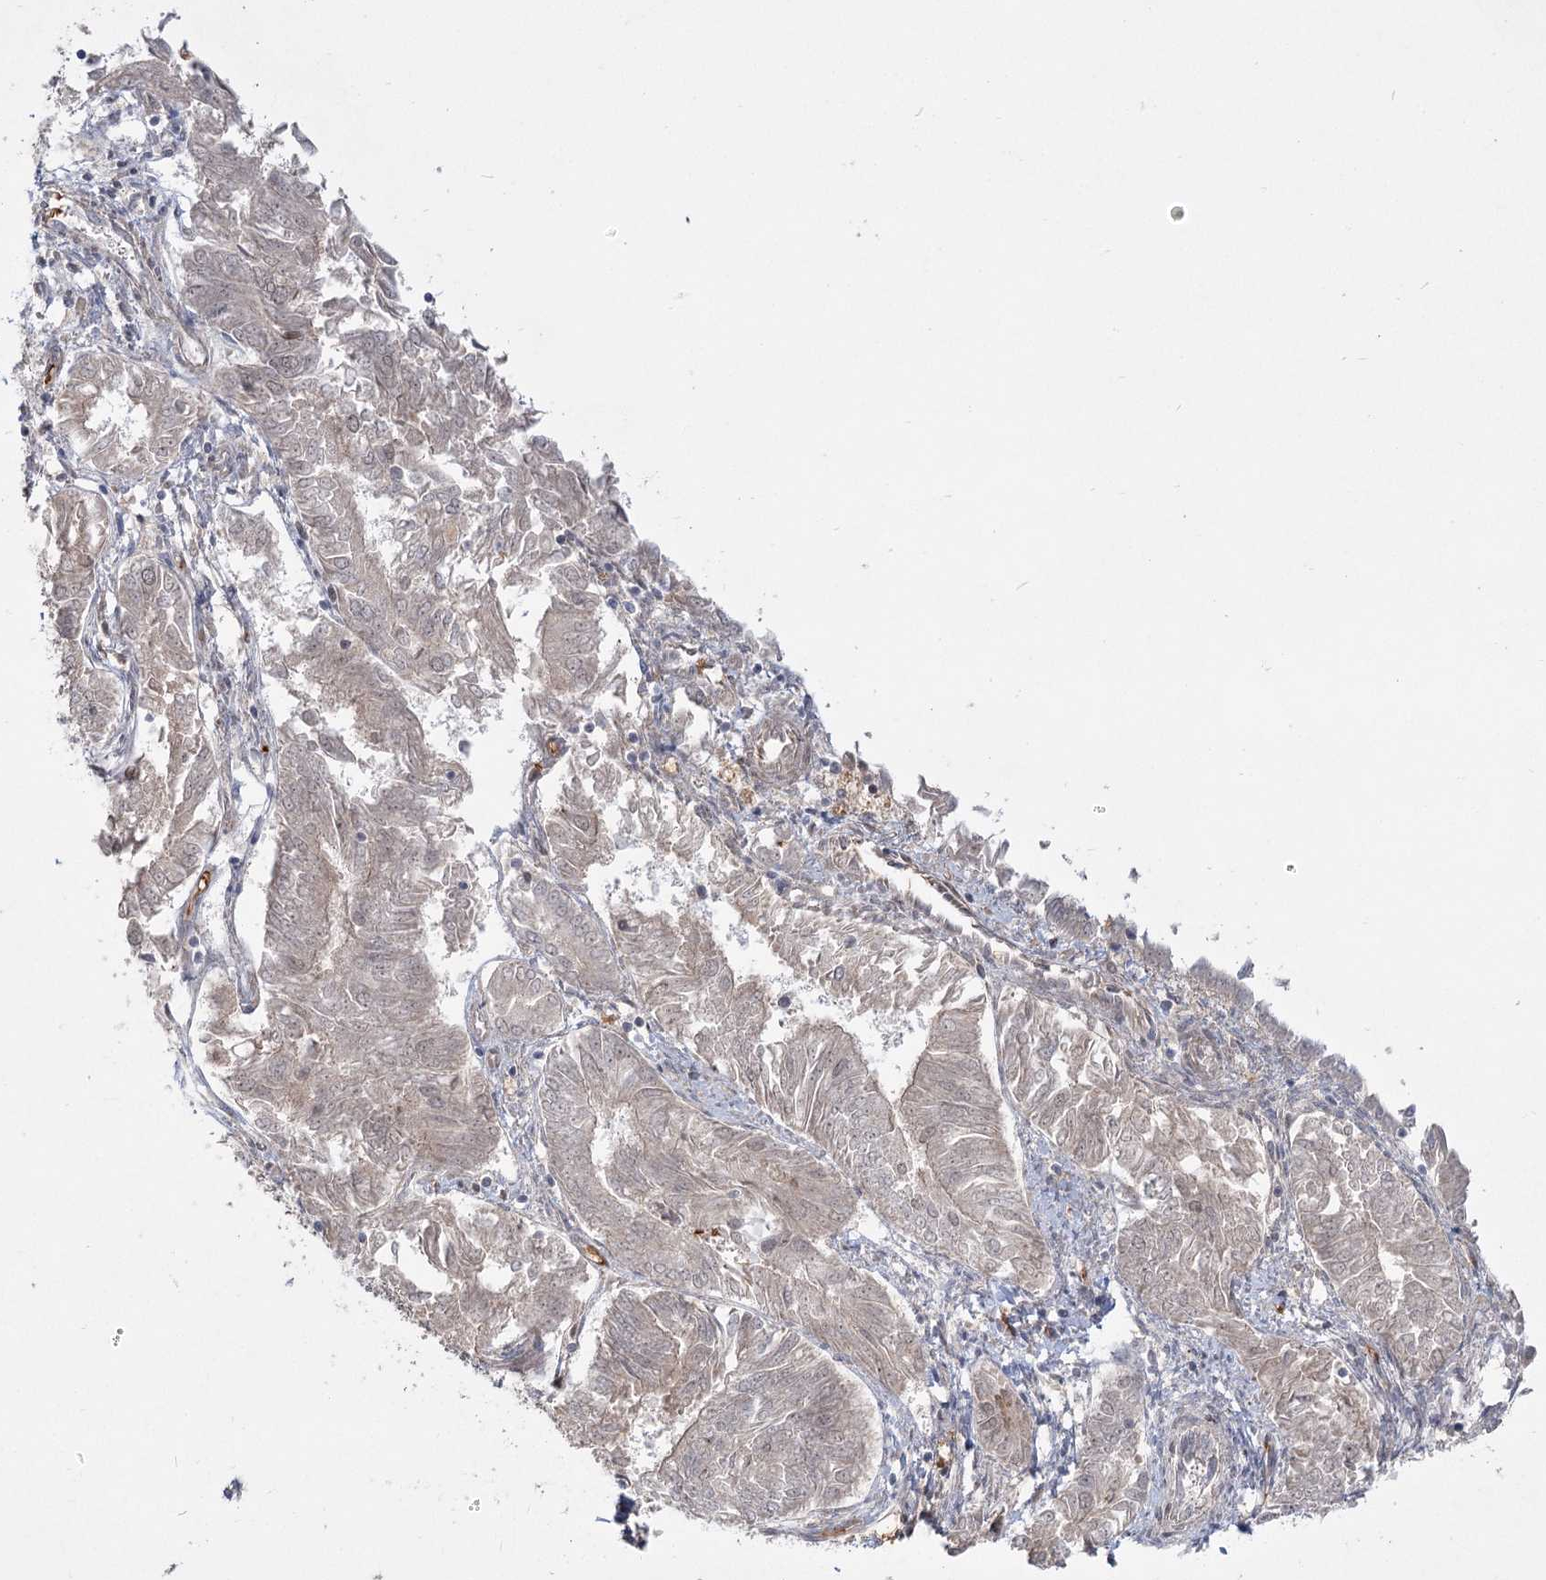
{"staining": {"intensity": "negative", "quantity": "none", "location": "none"}, "tissue": "endometrial cancer", "cell_type": "Tumor cells", "image_type": "cancer", "snomed": [{"axis": "morphology", "description": "Adenocarcinoma, NOS"}, {"axis": "topography", "description": "Endometrium"}], "caption": "A micrograph of endometrial cancer stained for a protein demonstrates no brown staining in tumor cells.", "gene": "HELQ", "patient": {"sex": "female", "age": 58}}